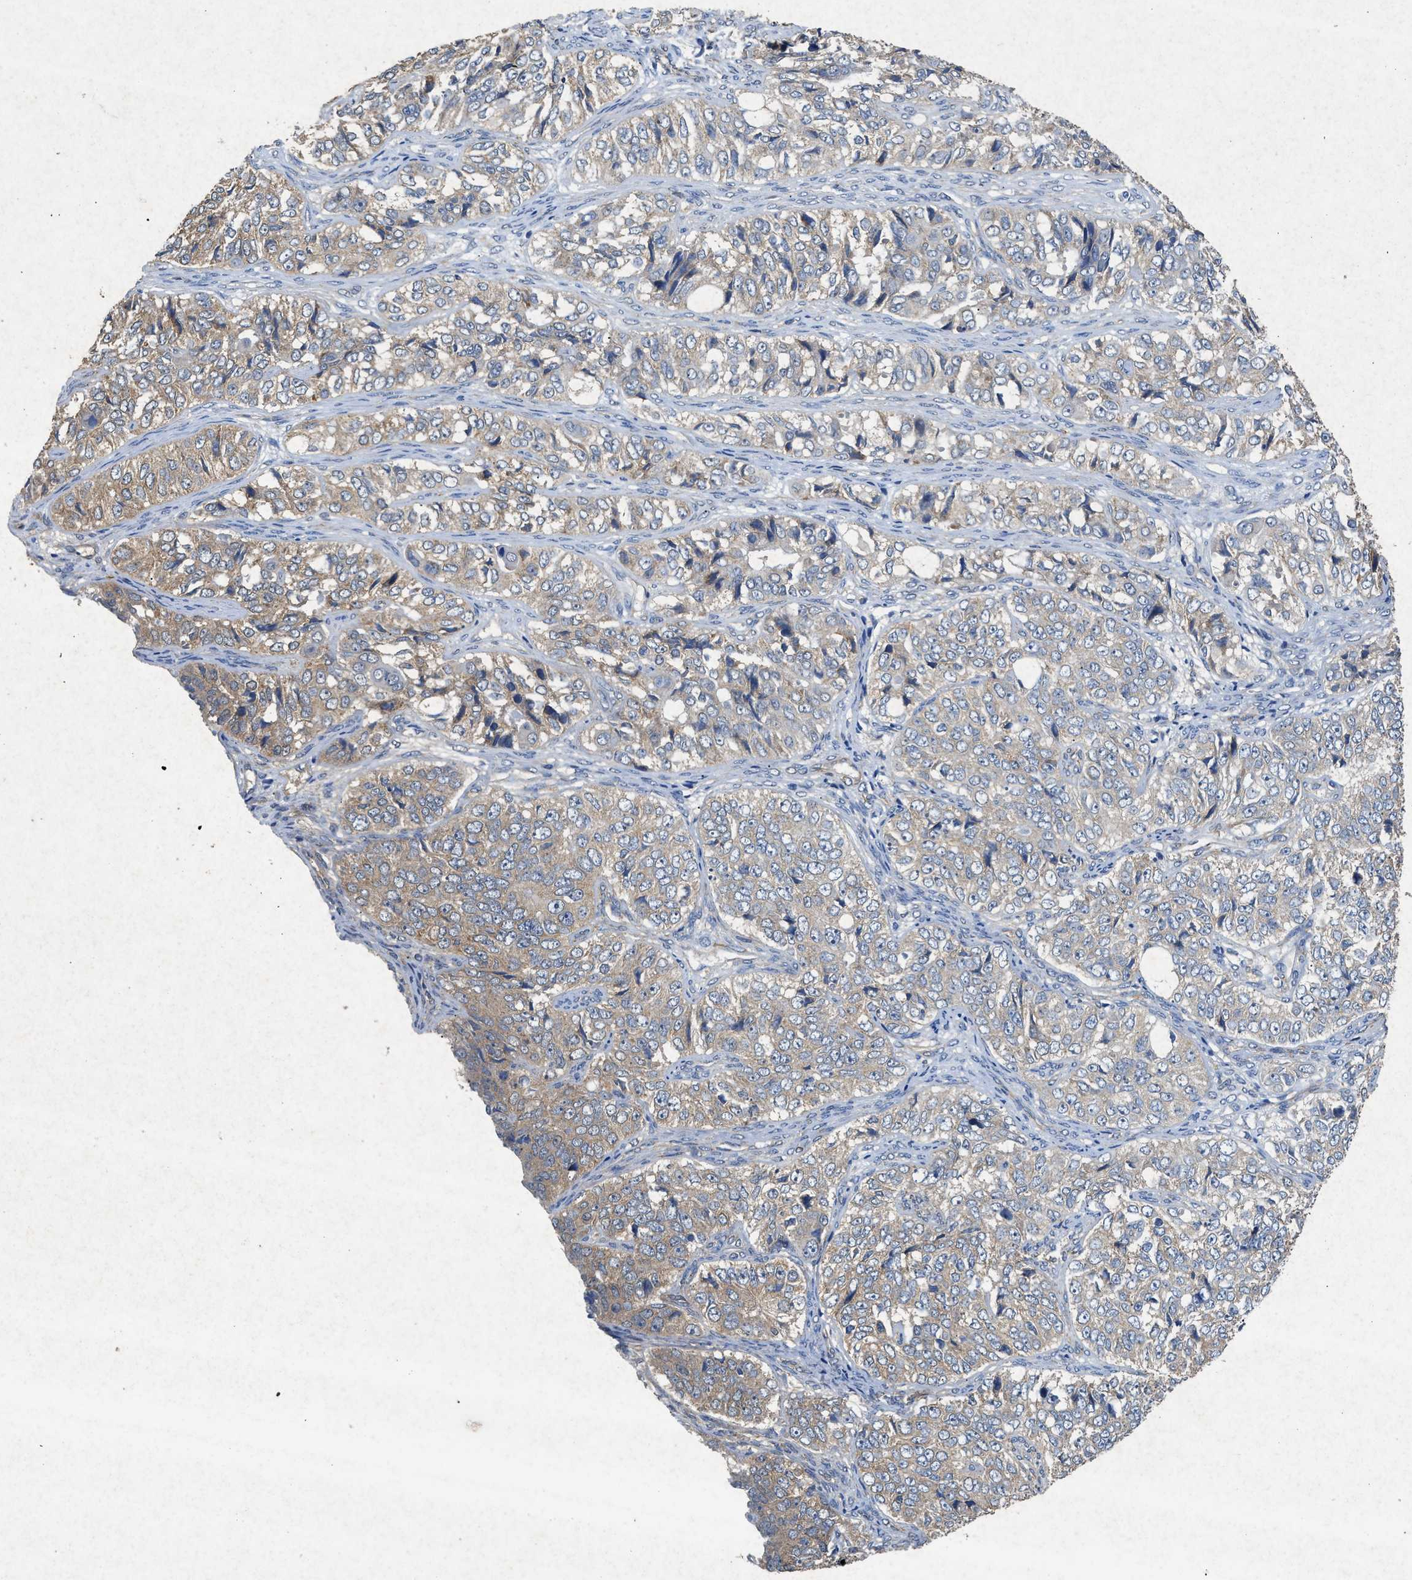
{"staining": {"intensity": "moderate", "quantity": "<25%", "location": "cytoplasmic/membranous"}, "tissue": "ovarian cancer", "cell_type": "Tumor cells", "image_type": "cancer", "snomed": [{"axis": "morphology", "description": "Carcinoma, endometroid"}, {"axis": "topography", "description": "Ovary"}], "caption": "Moderate cytoplasmic/membranous protein positivity is identified in about <25% of tumor cells in ovarian cancer.", "gene": "CDK15", "patient": {"sex": "female", "age": 51}}